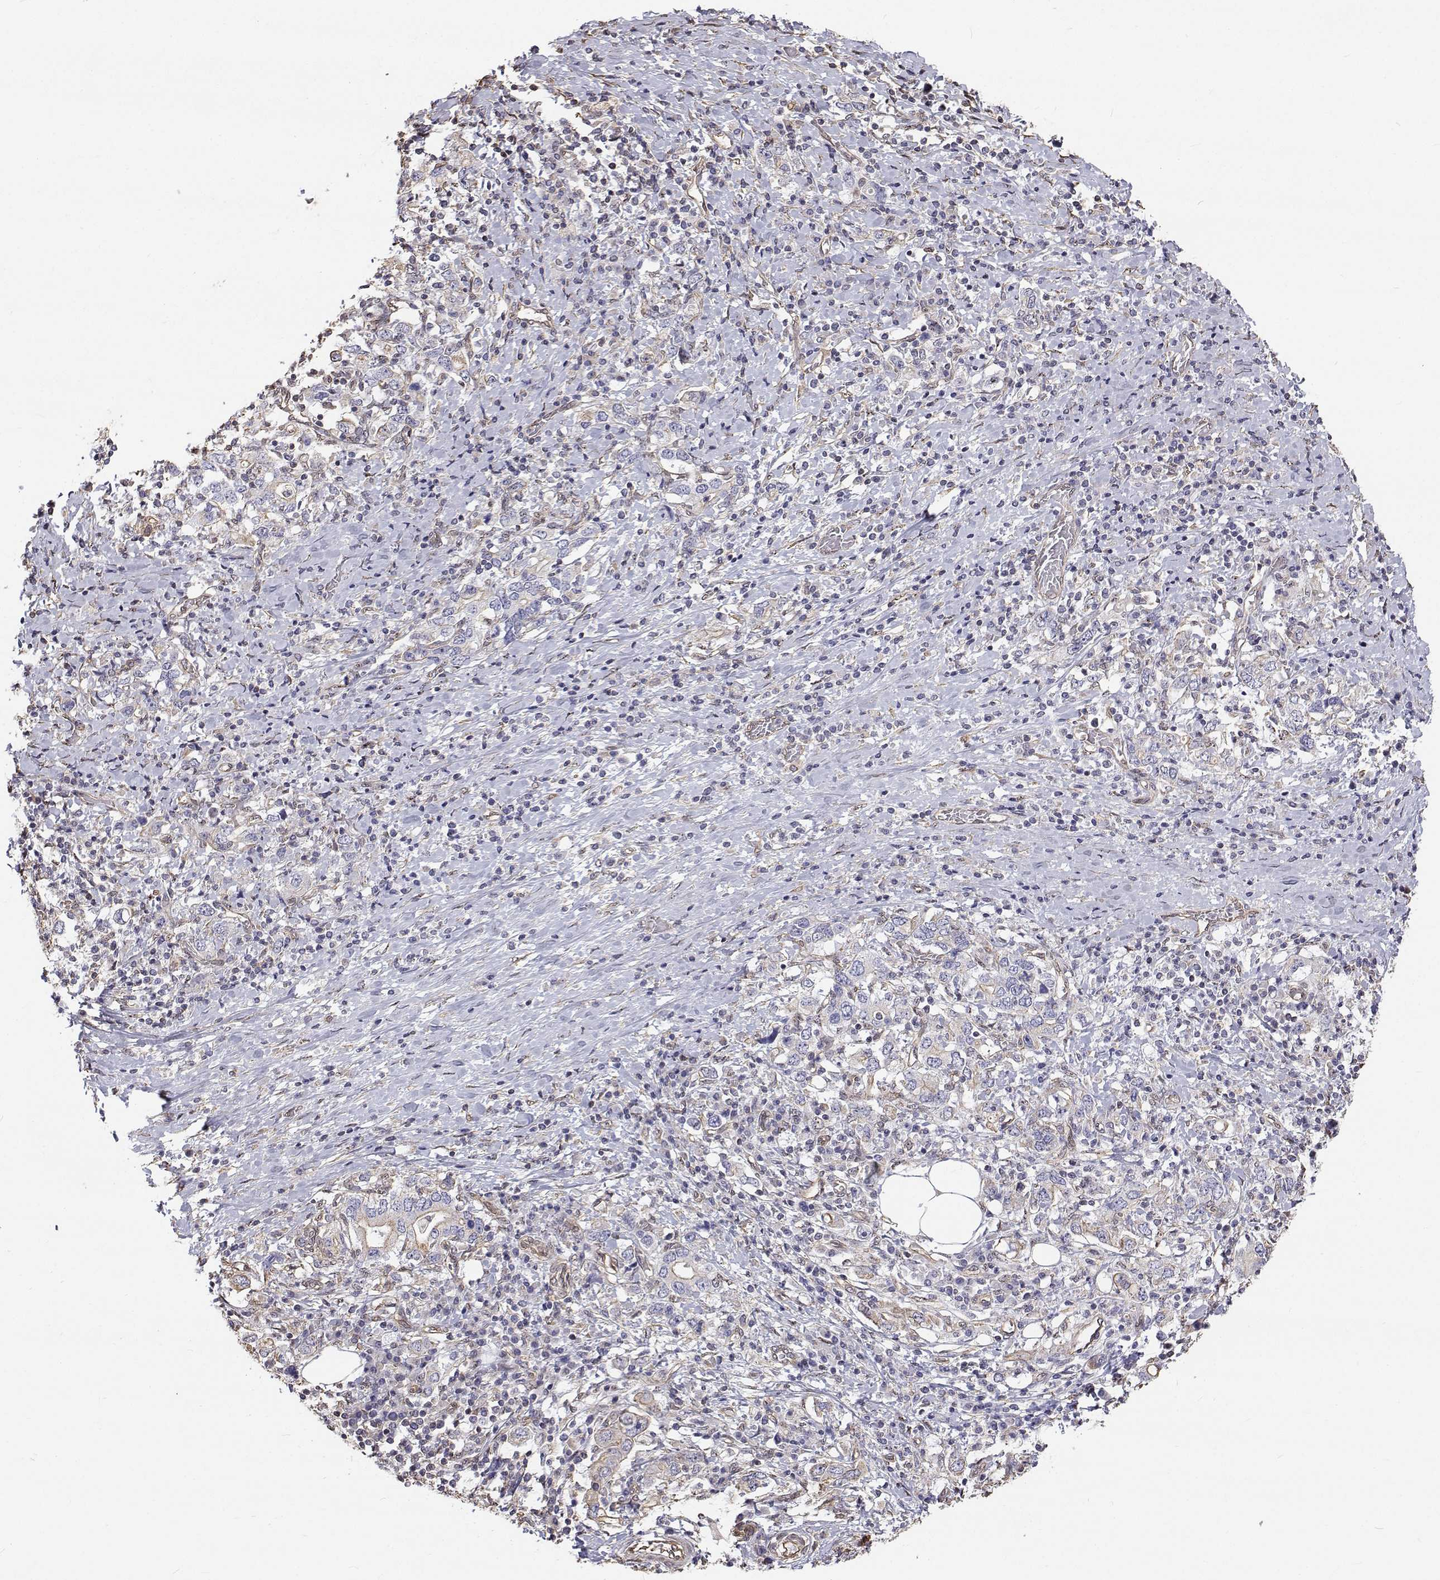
{"staining": {"intensity": "negative", "quantity": "none", "location": "none"}, "tissue": "stomach cancer", "cell_type": "Tumor cells", "image_type": "cancer", "snomed": [{"axis": "morphology", "description": "Adenocarcinoma, NOS"}, {"axis": "topography", "description": "Stomach, upper"}, {"axis": "topography", "description": "Stomach"}], "caption": "This histopathology image is of stomach cancer stained with immunohistochemistry (IHC) to label a protein in brown with the nuclei are counter-stained blue. There is no staining in tumor cells.", "gene": "GSDMA", "patient": {"sex": "male", "age": 62}}